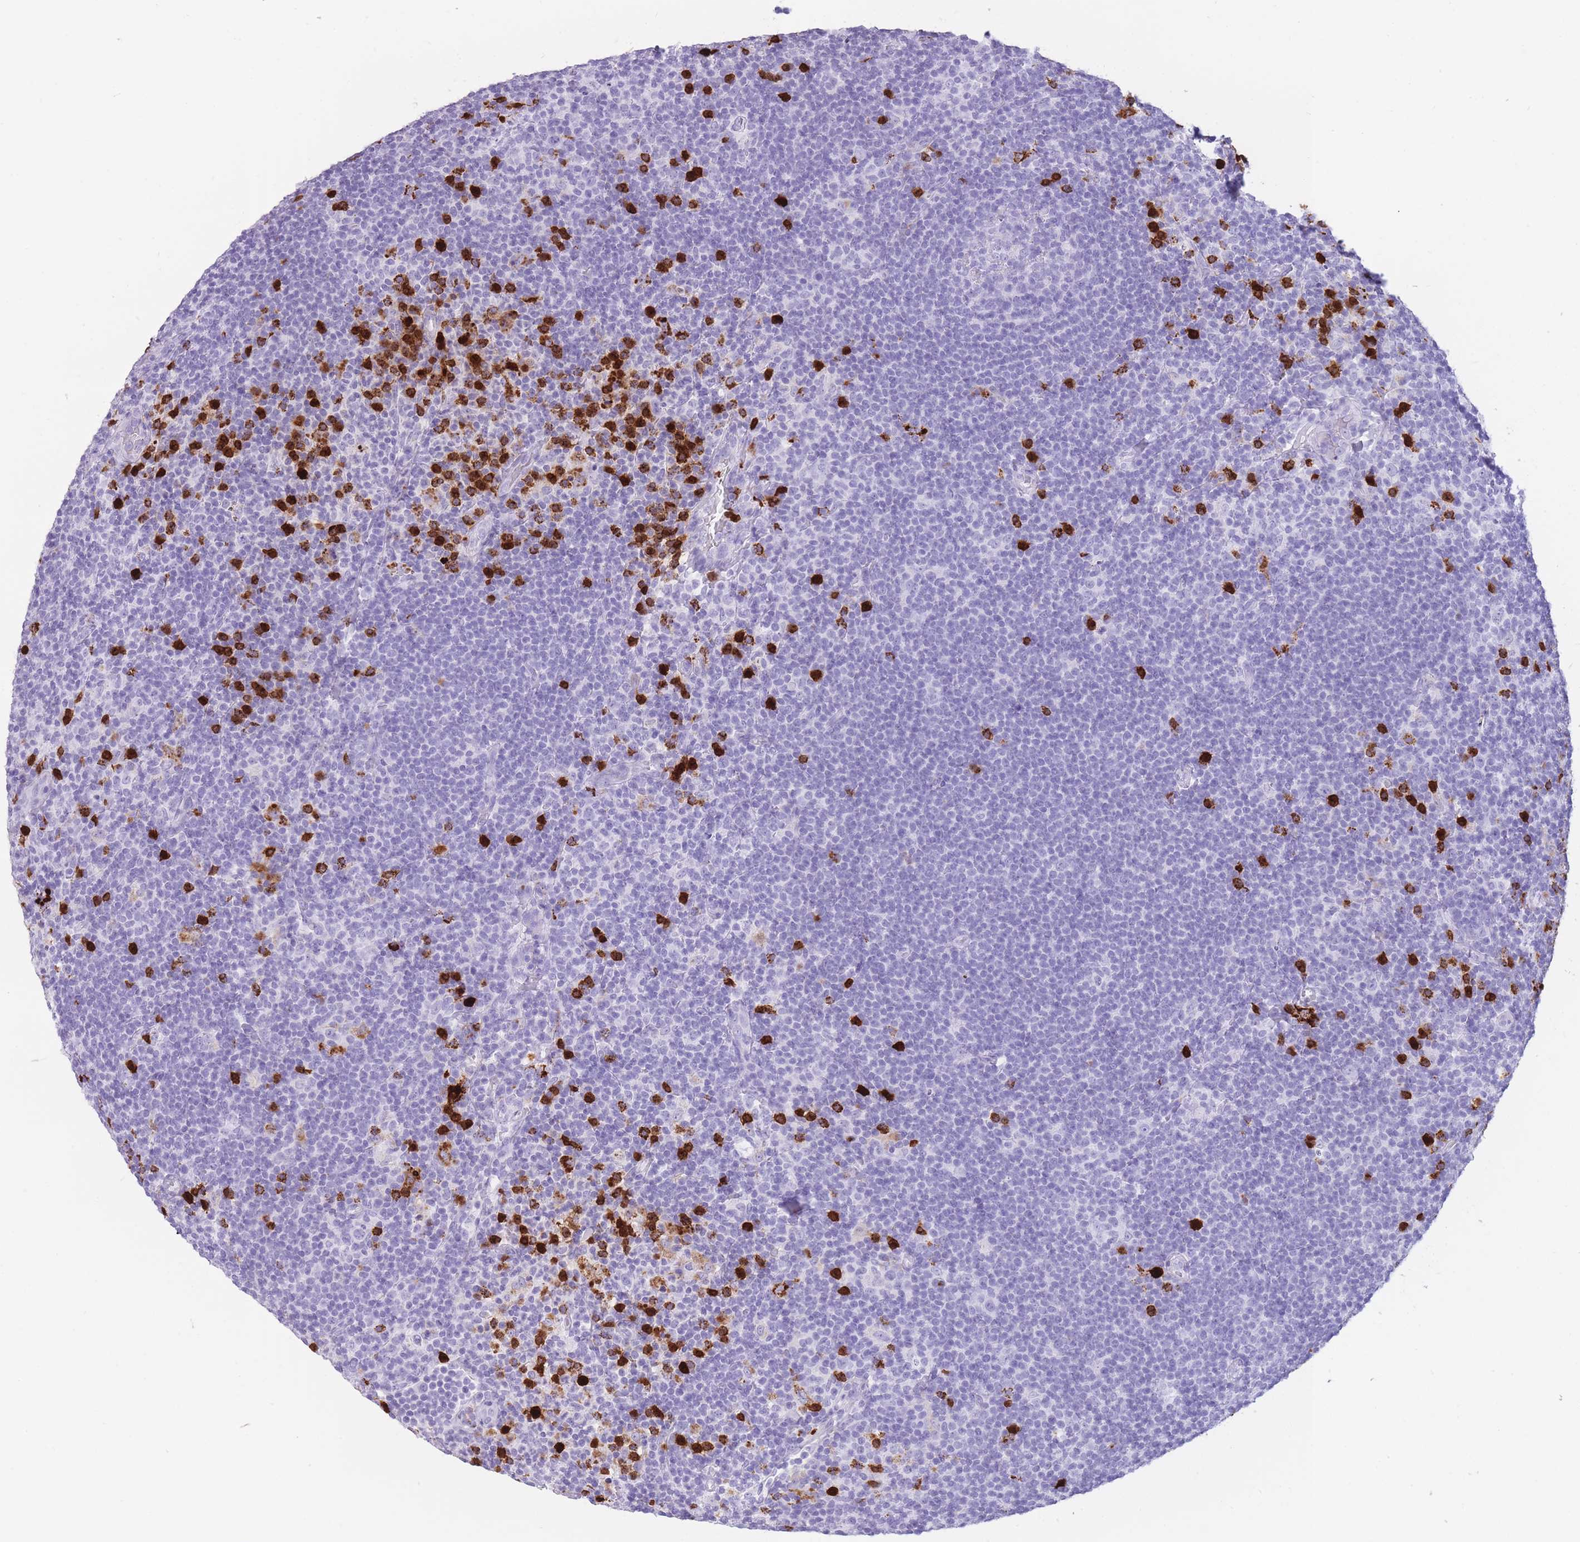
{"staining": {"intensity": "negative", "quantity": "none", "location": "none"}, "tissue": "lymphoma", "cell_type": "Tumor cells", "image_type": "cancer", "snomed": [{"axis": "morphology", "description": "Hodgkin's disease, NOS"}, {"axis": "topography", "description": "Lymph node"}], "caption": "The histopathology image shows no significant expression in tumor cells of Hodgkin's disease.", "gene": "OR4F21", "patient": {"sex": "female", "age": 57}}